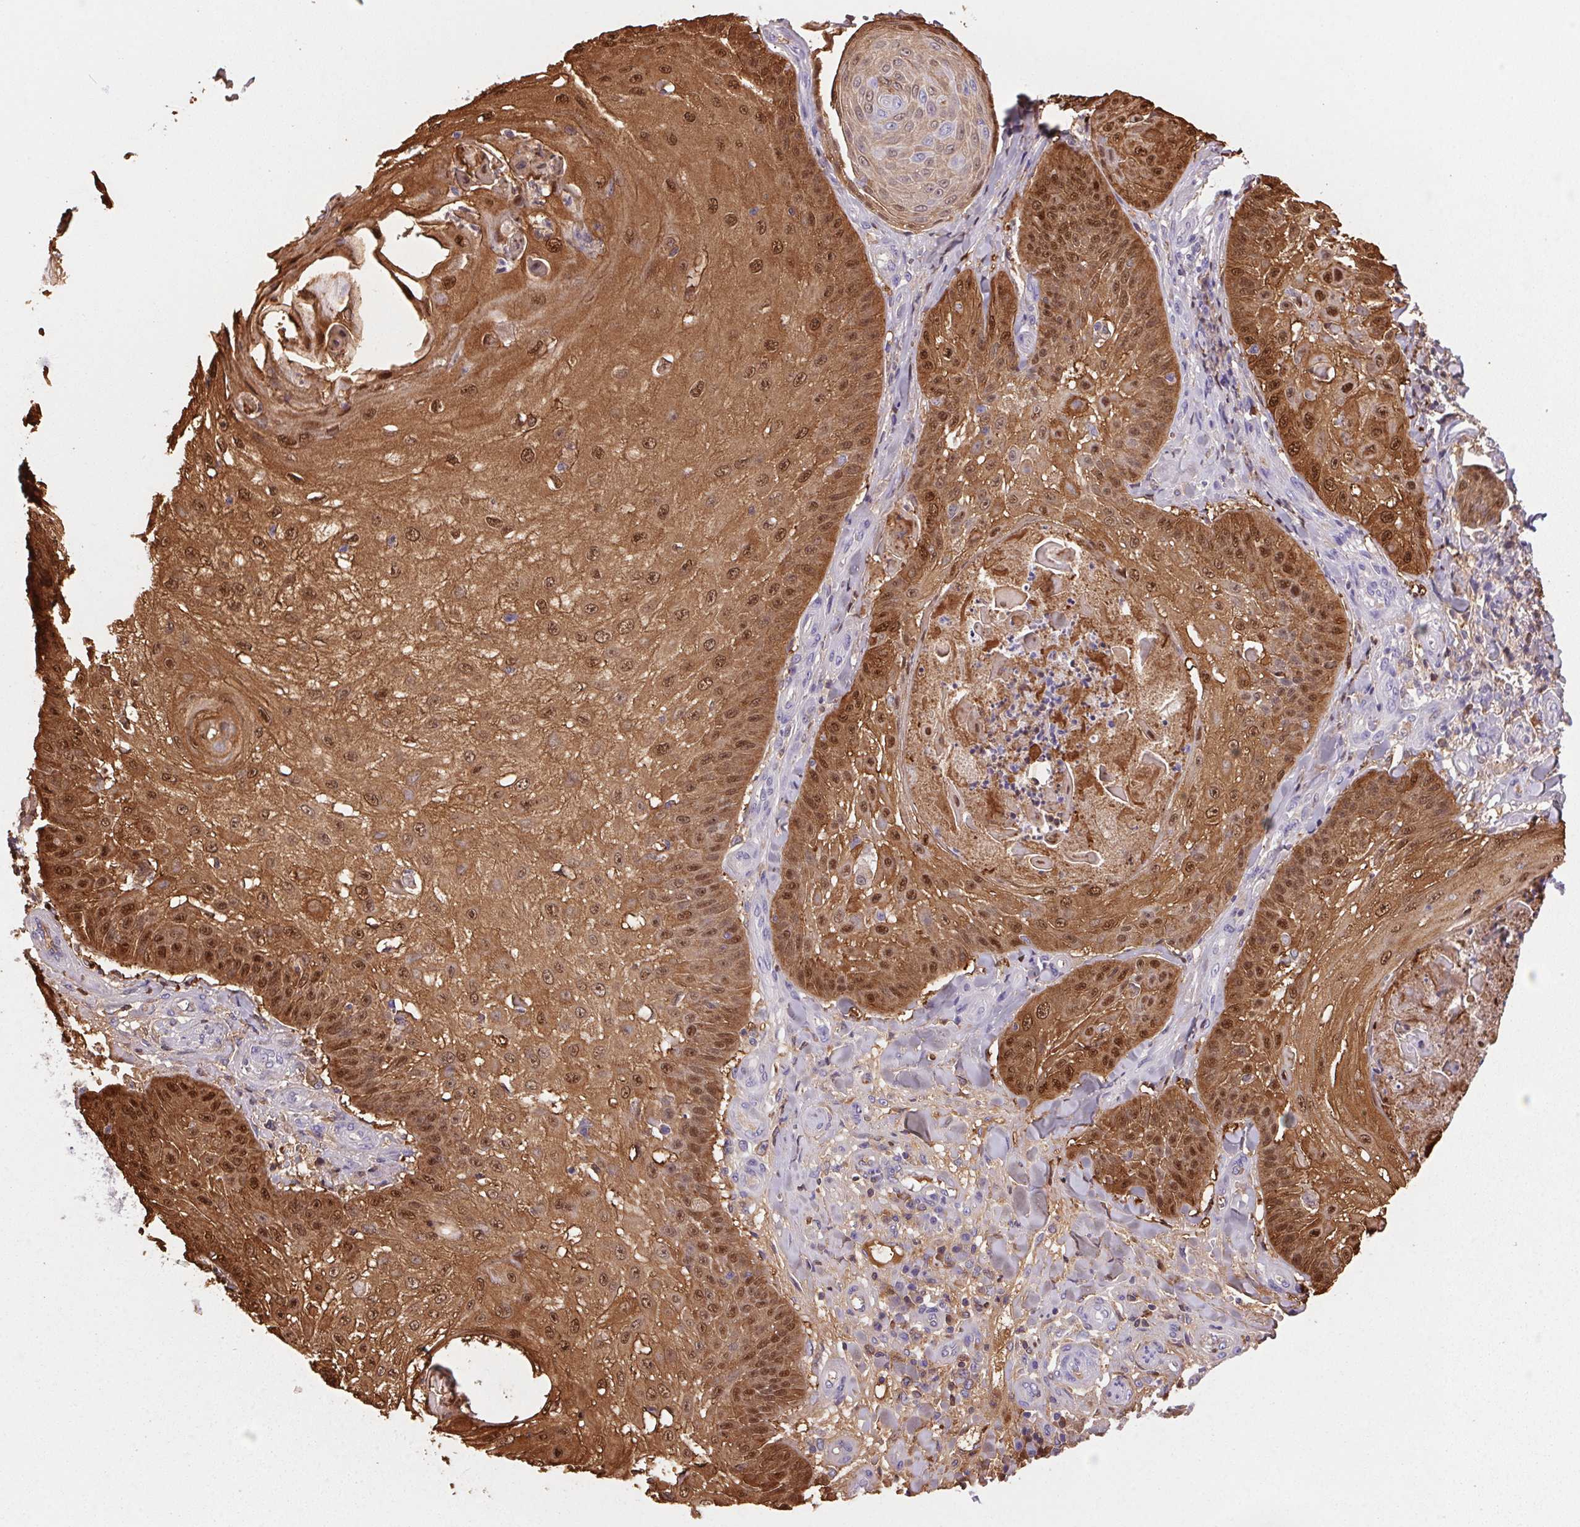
{"staining": {"intensity": "moderate", "quantity": ">75%", "location": "cytoplasmic/membranous,nuclear"}, "tissue": "skin cancer", "cell_type": "Tumor cells", "image_type": "cancer", "snomed": [{"axis": "morphology", "description": "Squamous cell carcinoma, NOS"}, {"axis": "topography", "description": "Skin"}], "caption": "IHC of squamous cell carcinoma (skin) displays medium levels of moderate cytoplasmic/membranous and nuclear positivity in approximately >75% of tumor cells.", "gene": "S100A2", "patient": {"sex": "male", "age": 70}}